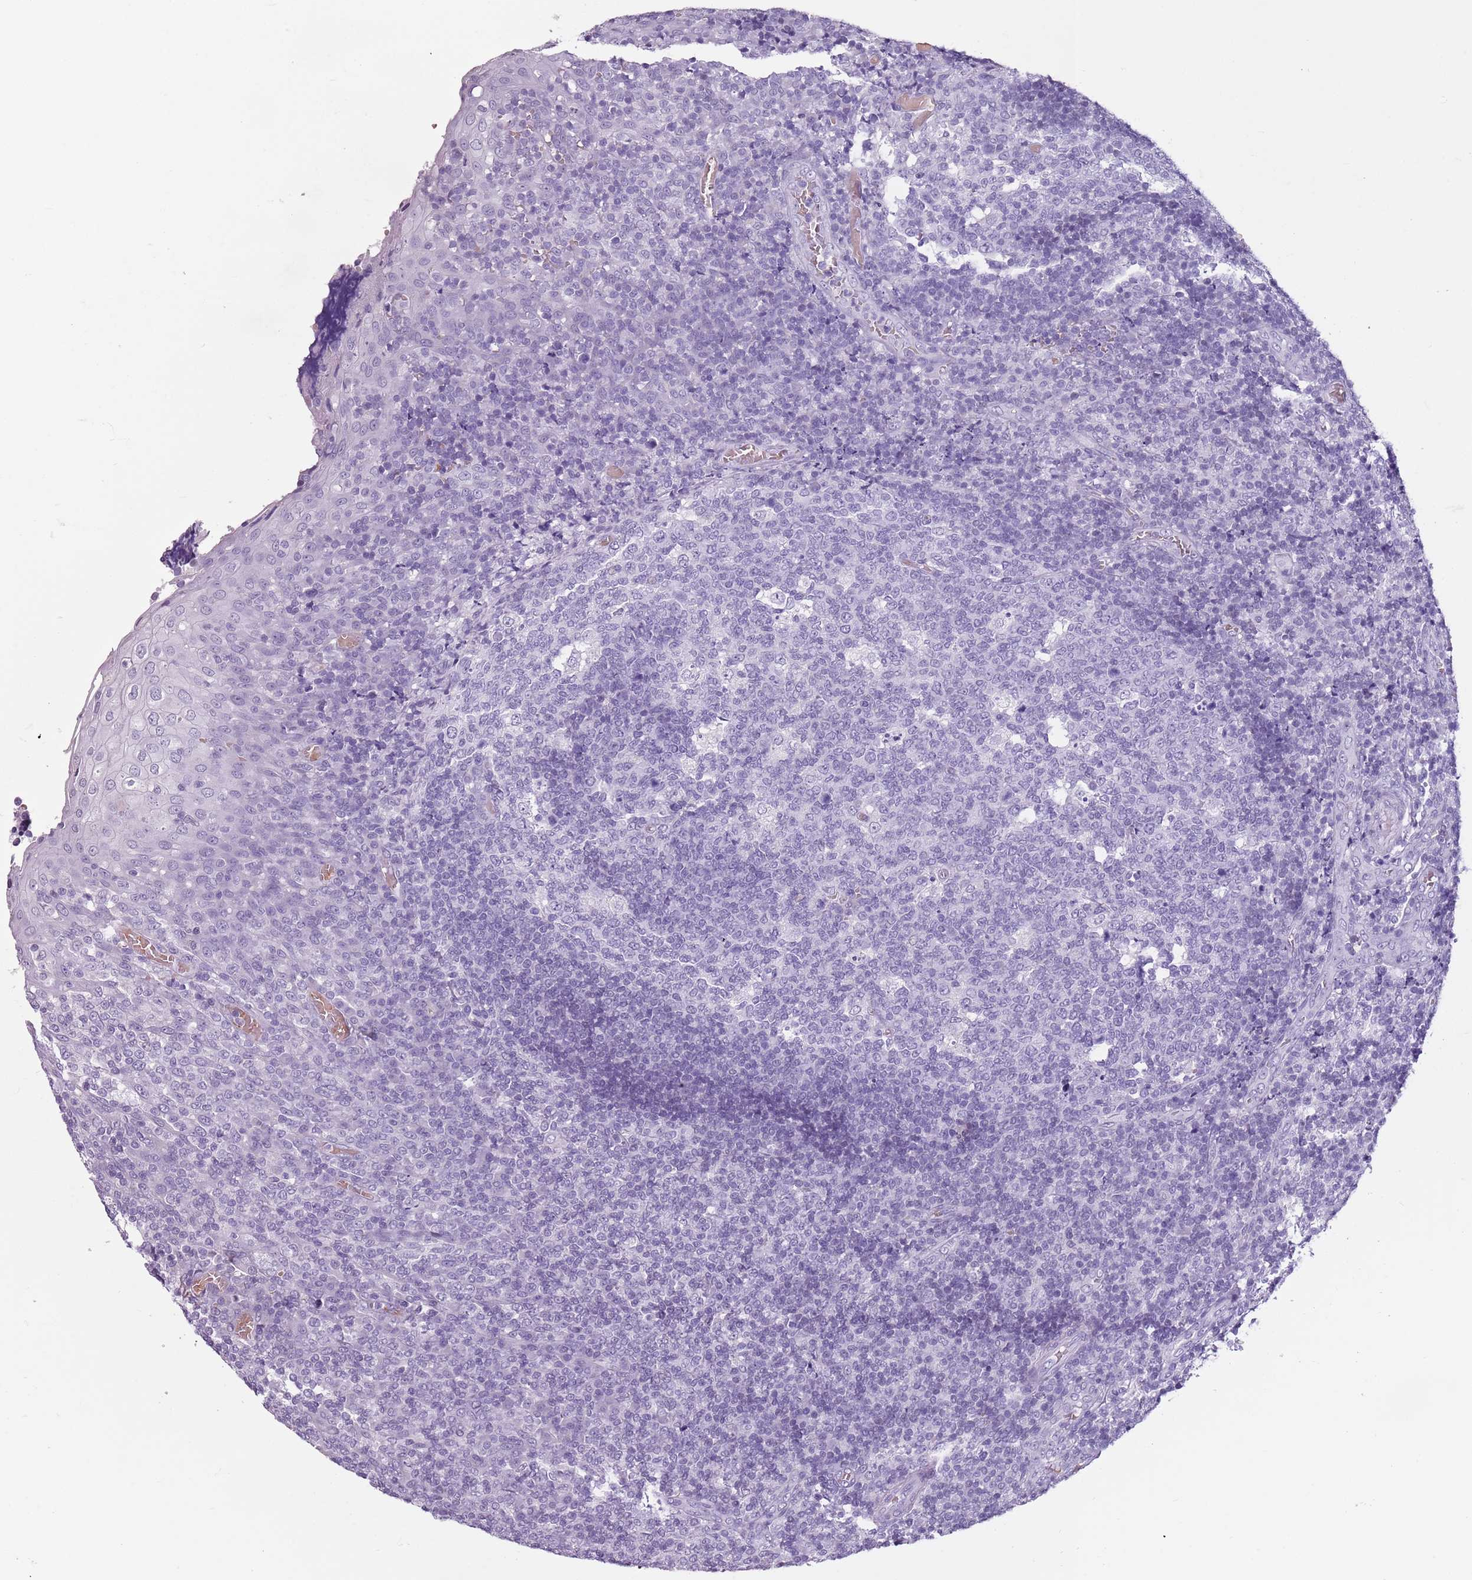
{"staining": {"intensity": "negative", "quantity": "none", "location": "none"}, "tissue": "tonsil", "cell_type": "Germinal center cells", "image_type": "normal", "snomed": [{"axis": "morphology", "description": "Normal tissue, NOS"}, {"axis": "topography", "description": "Tonsil"}], "caption": "The immunohistochemistry (IHC) micrograph has no significant positivity in germinal center cells of tonsil.", "gene": "SPESP1", "patient": {"sex": "female", "age": 19}}